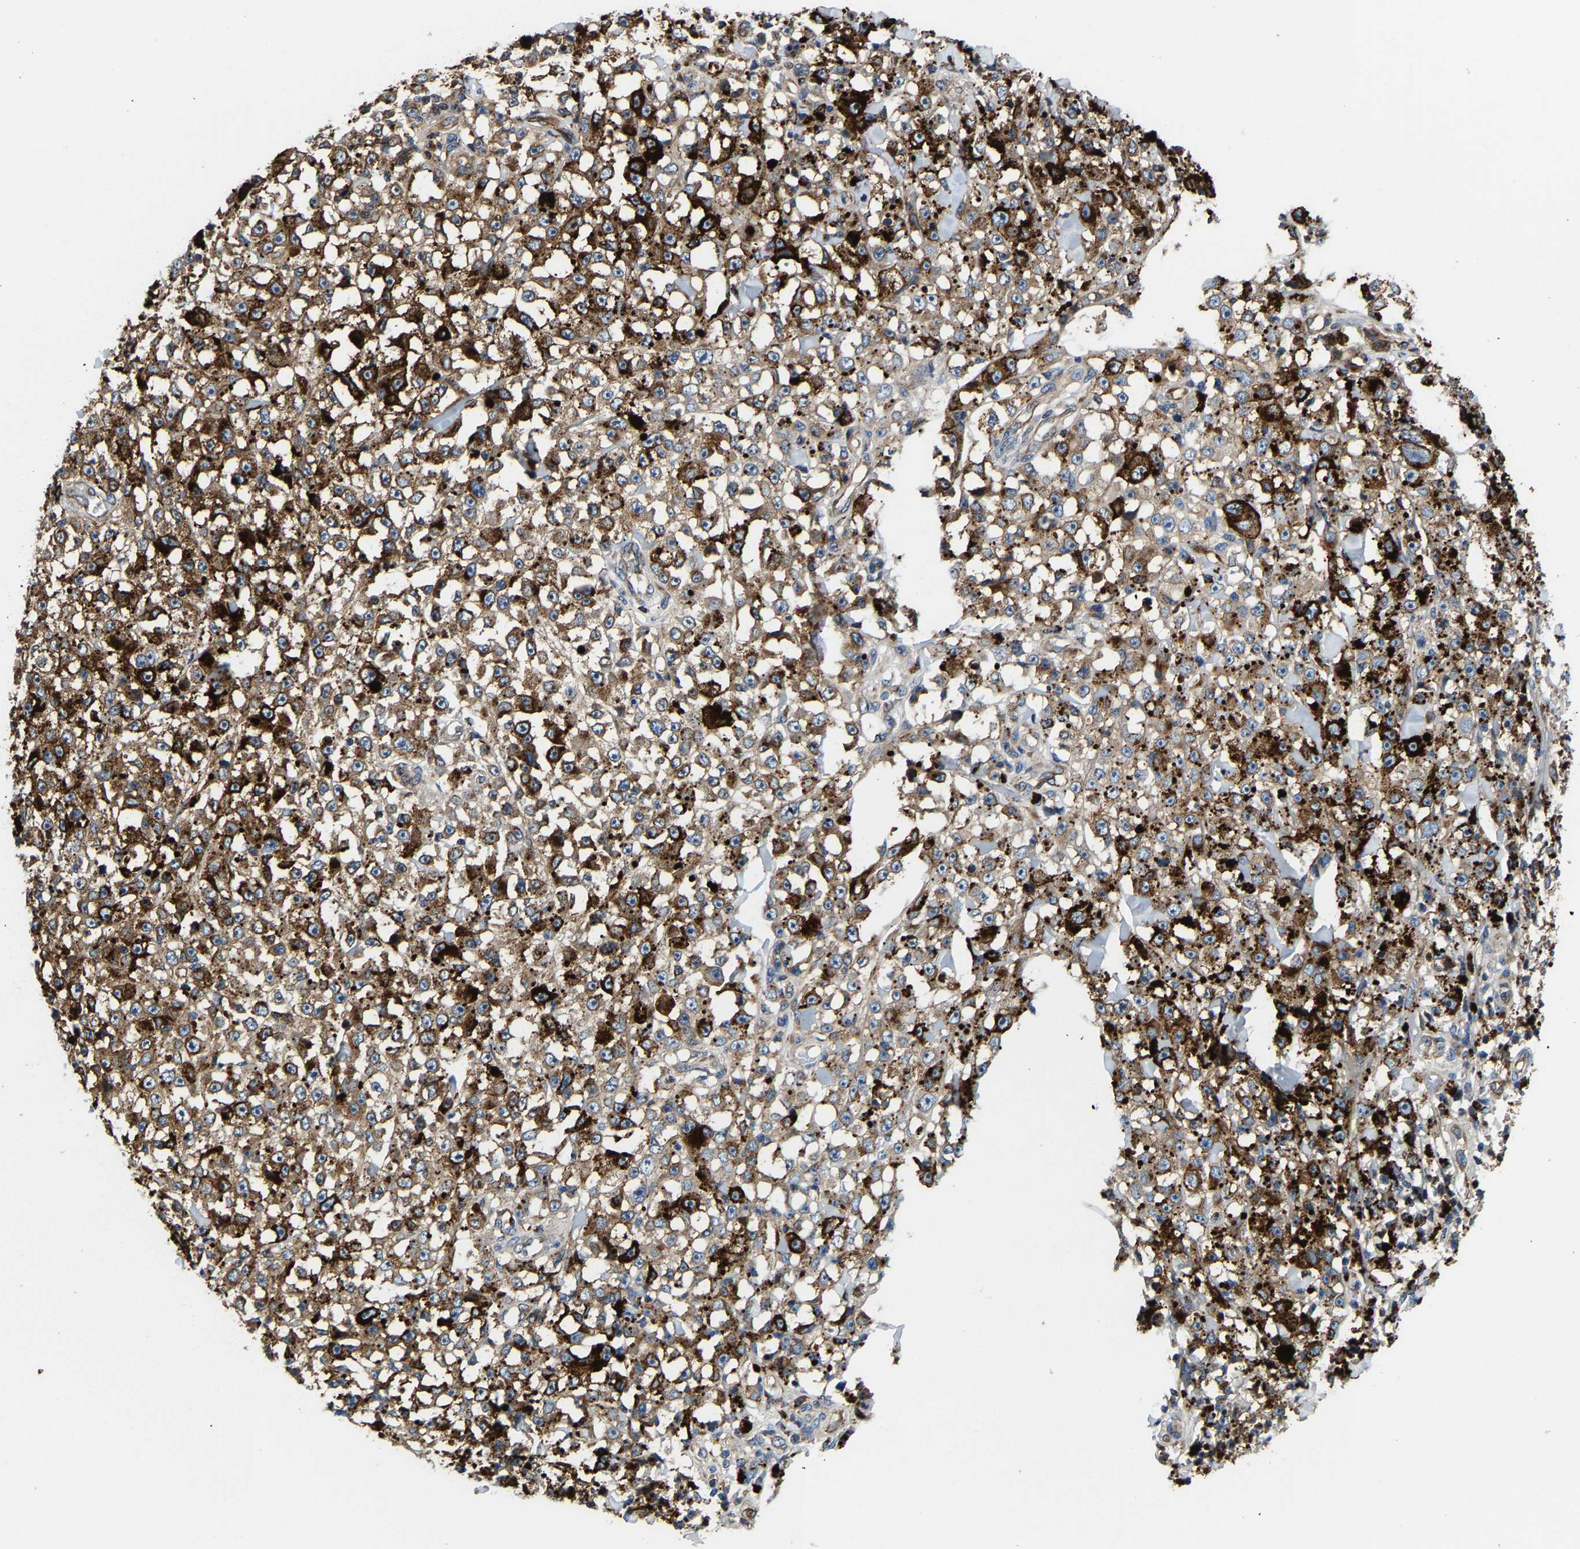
{"staining": {"intensity": "strong", "quantity": ">75%", "location": "cytoplasmic/membranous"}, "tissue": "melanoma", "cell_type": "Tumor cells", "image_type": "cancer", "snomed": [{"axis": "morphology", "description": "Malignant melanoma, NOS"}, {"axis": "topography", "description": "Skin"}], "caption": "Protein expression analysis of malignant melanoma demonstrates strong cytoplasmic/membranous staining in about >75% of tumor cells.", "gene": "DPP7", "patient": {"sex": "female", "age": 82}}